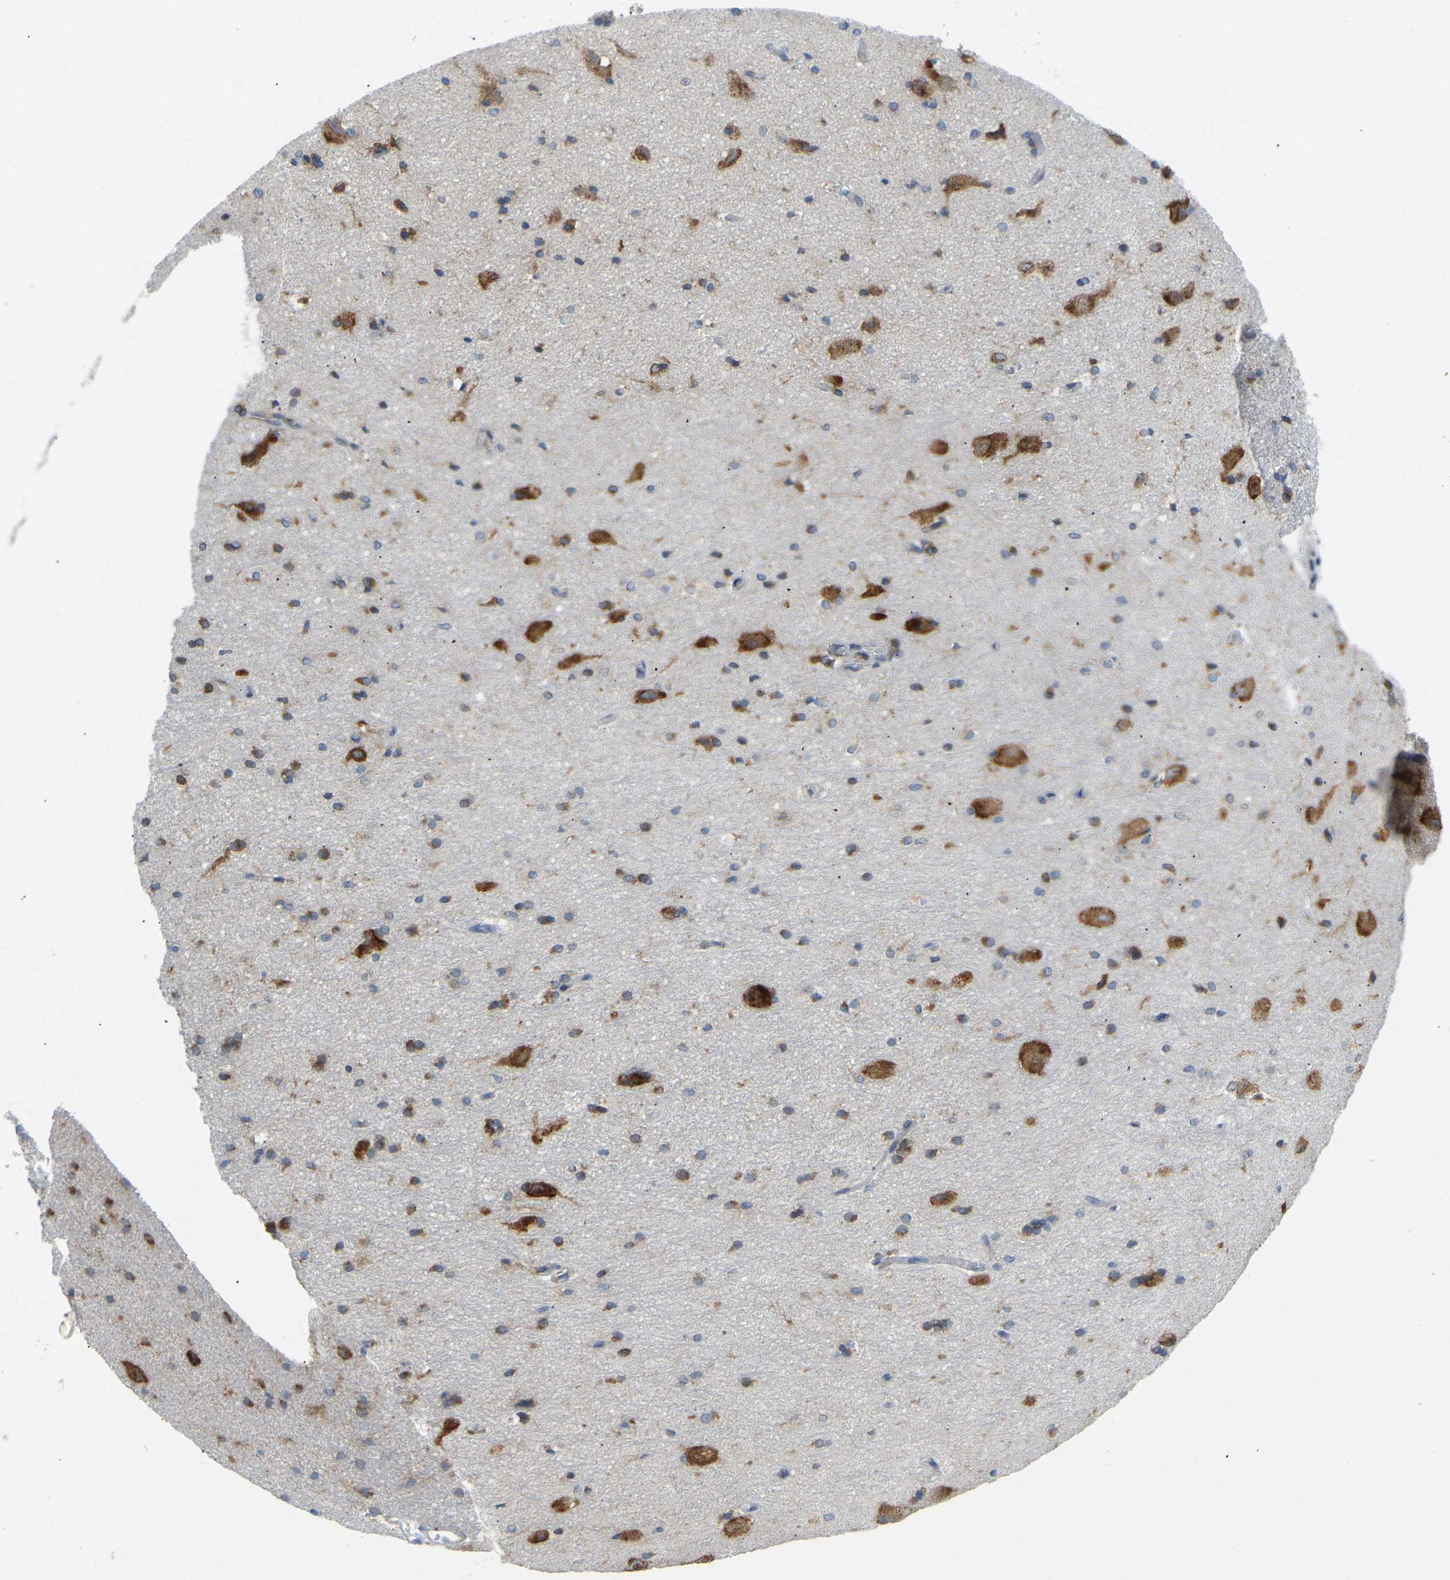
{"staining": {"intensity": "strong", "quantity": "25%-75%", "location": "cytoplasmic/membranous"}, "tissue": "hippocampus", "cell_type": "Glial cells", "image_type": "normal", "snomed": [{"axis": "morphology", "description": "Normal tissue, NOS"}, {"axis": "topography", "description": "Hippocampus"}], "caption": "Immunohistochemical staining of normal hippocampus exhibits strong cytoplasmic/membranous protein staining in about 25%-75% of glial cells.", "gene": "SND1", "patient": {"sex": "female", "age": 19}}